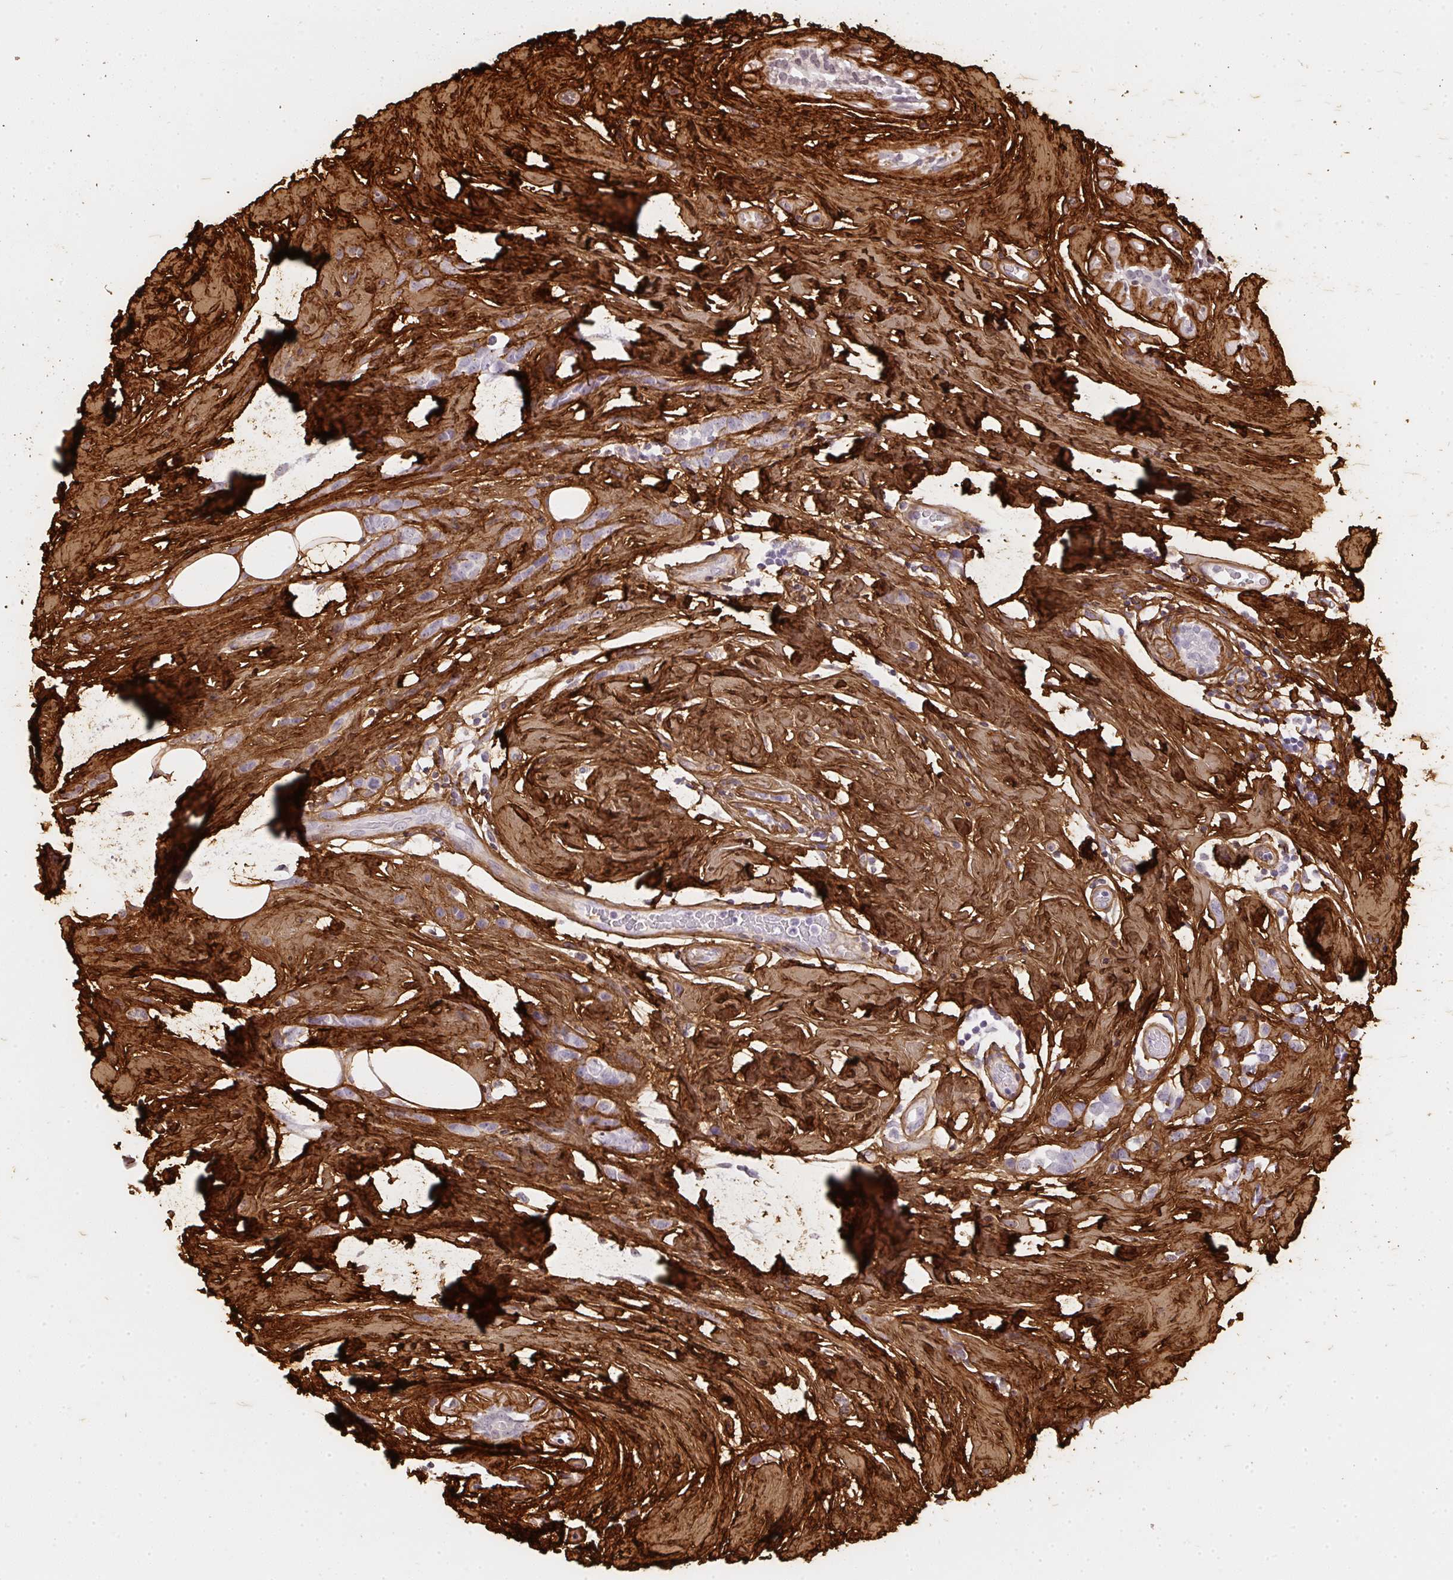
{"staining": {"intensity": "negative", "quantity": "none", "location": "none"}, "tissue": "breast cancer", "cell_type": "Tumor cells", "image_type": "cancer", "snomed": [{"axis": "morphology", "description": "Duct carcinoma"}, {"axis": "topography", "description": "Breast"}], "caption": "IHC micrograph of neoplastic tissue: human breast cancer (invasive ductal carcinoma) stained with DAB (3,3'-diaminobenzidine) reveals no significant protein positivity in tumor cells. The staining is performed using DAB brown chromogen with nuclei counter-stained in using hematoxylin.", "gene": "COL3A1", "patient": {"sex": "female", "age": 80}}